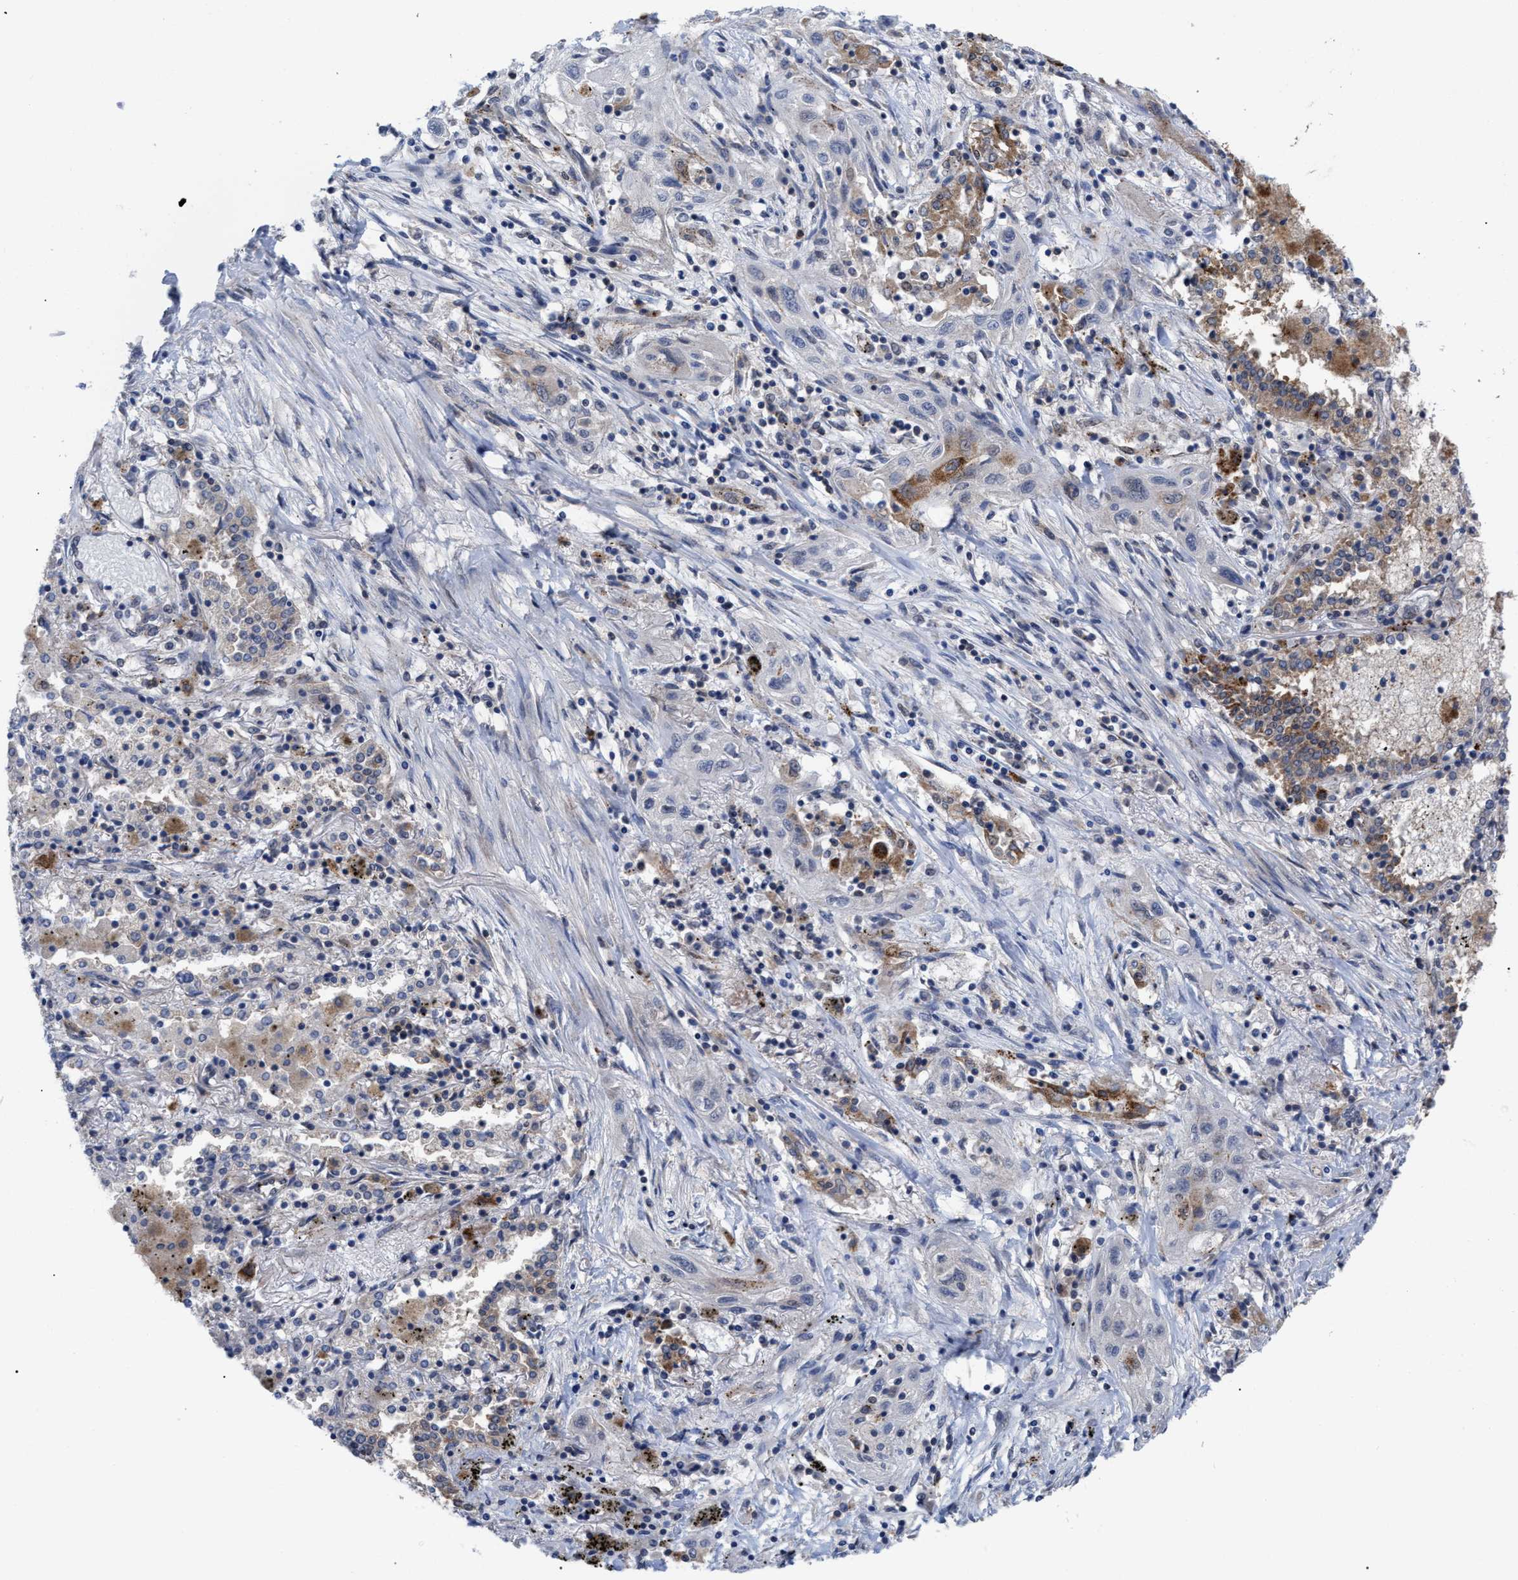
{"staining": {"intensity": "moderate", "quantity": "<25%", "location": "cytoplasmic/membranous"}, "tissue": "lung cancer", "cell_type": "Tumor cells", "image_type": "cancer", "snomed": [{"axis": "morphology", "description": "Squamous cell carcinoma, NOS"}, {"axis": "topography", "description": "Lung"}], "caption": "Squamous cell carcinoma (lung) was stained to show a protein in brown. There is low levels of moderate cytoplasmic/membranous staining in about <25% of tumor cells. The protein of interest is stained brown, and the nuclei are stained in blue (DAB (3,3'-diaminobenzidine) IHC with brightfield microscopy, high magnification).", "gene": "UPF1", "patient": {"sex": "female", "age": 47}}